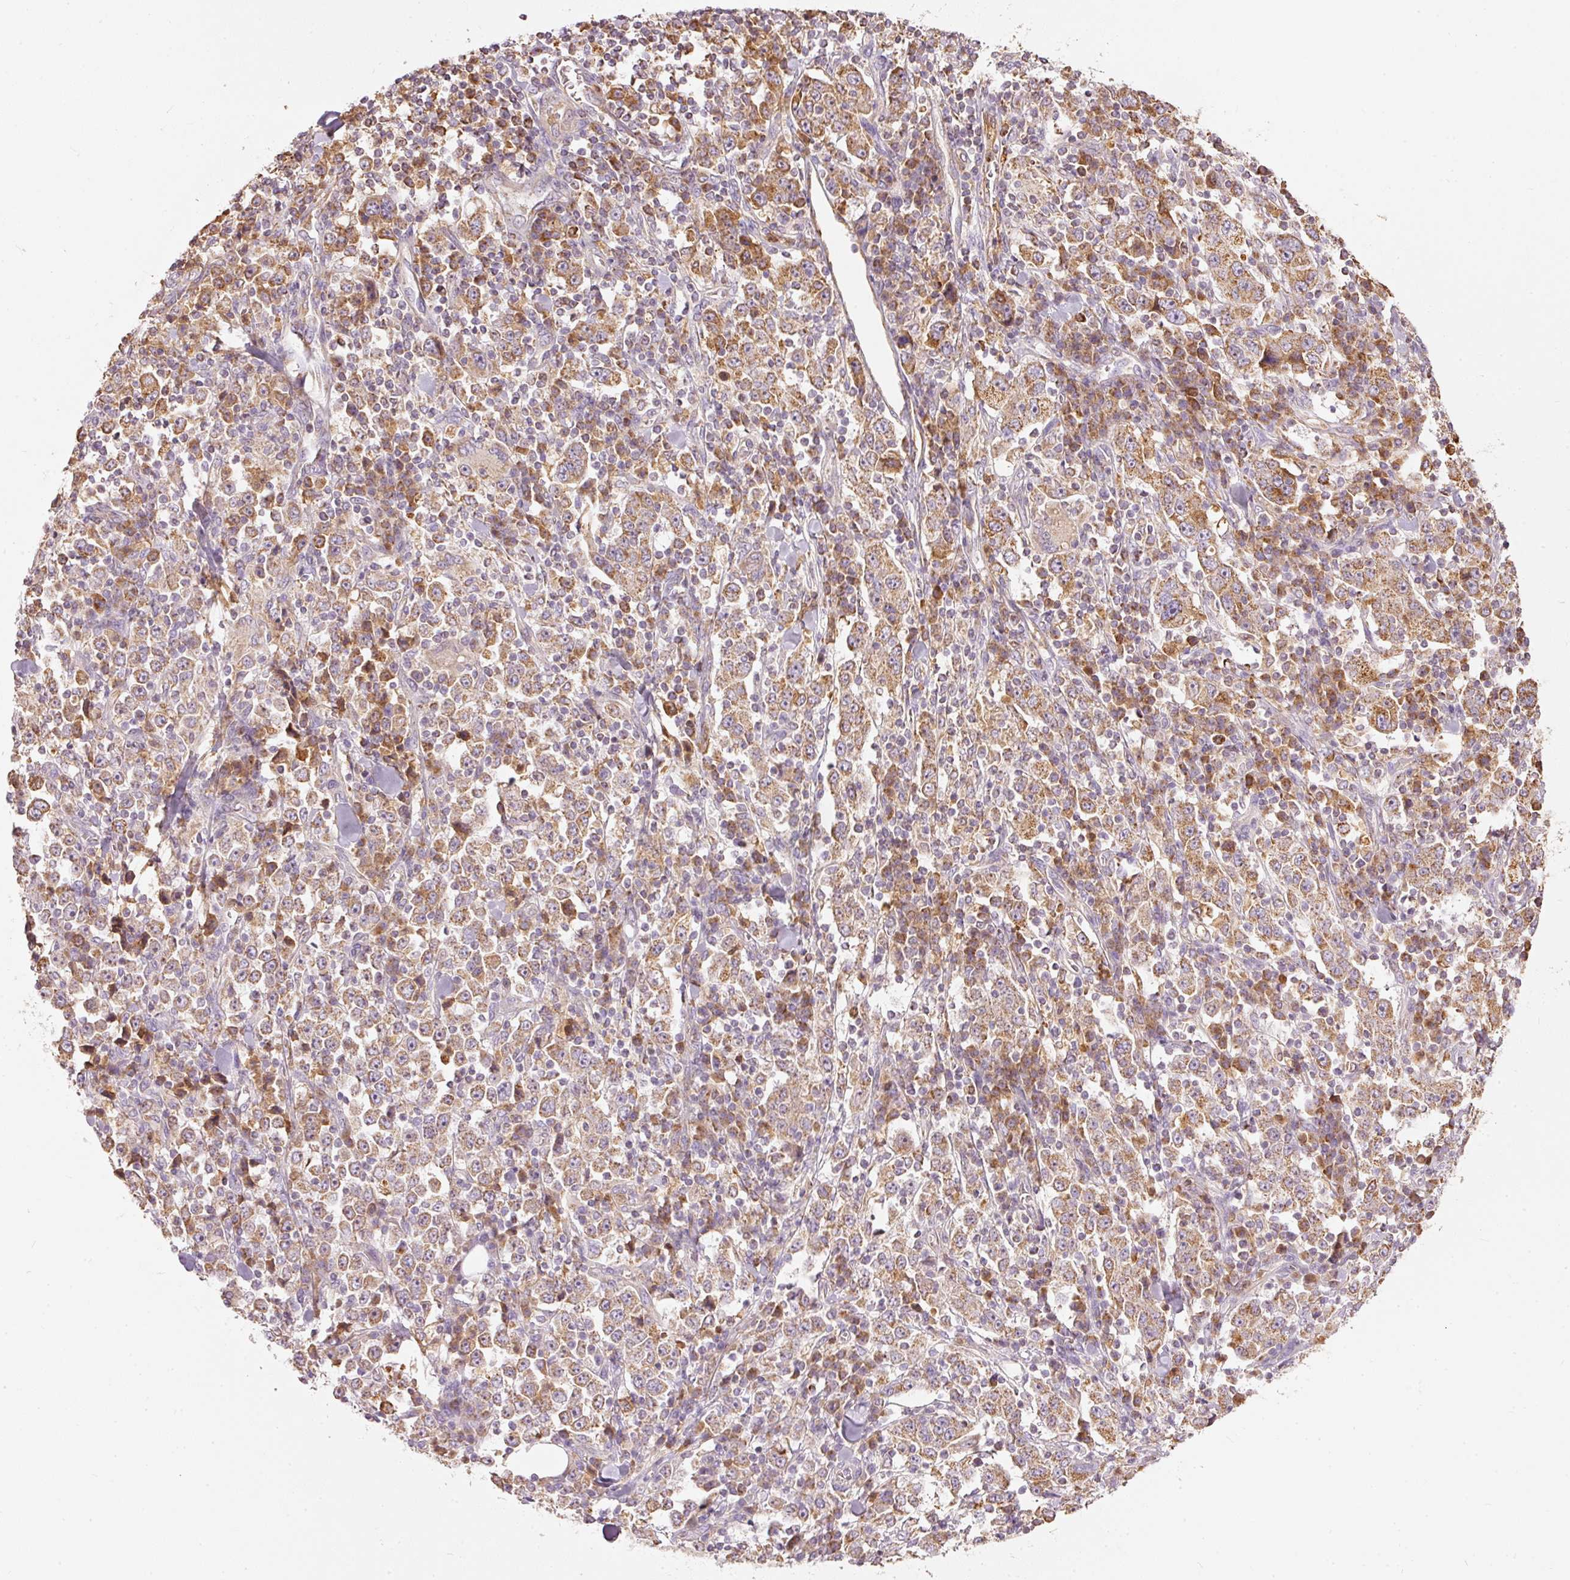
{"staining": {"intensity": "moderate", "quantity": ">75%", "location": "cytoplasmic/membranous"}, "tissue": "stomach cancer", "cell_type": "Tumor cells", "image_type": "cancer", "snomed": [{"axis": "morphology", "description": "Normal tissue, NOS"}, {"axis": "morphology", "description": "Adenocarcinoma, NOS"}, {"axis": "topography", "description": "Stomach, upper"}, {"axis": "topography", "description": "Stomach"}], "caption": "A brown stain highlights moderate cytoplasmic/membranous staining of a protein in human adenocarcinoma (stomach) tumor cells.", "gene": "PSENEN", "patient": {"sex": "male", "age": 59}}